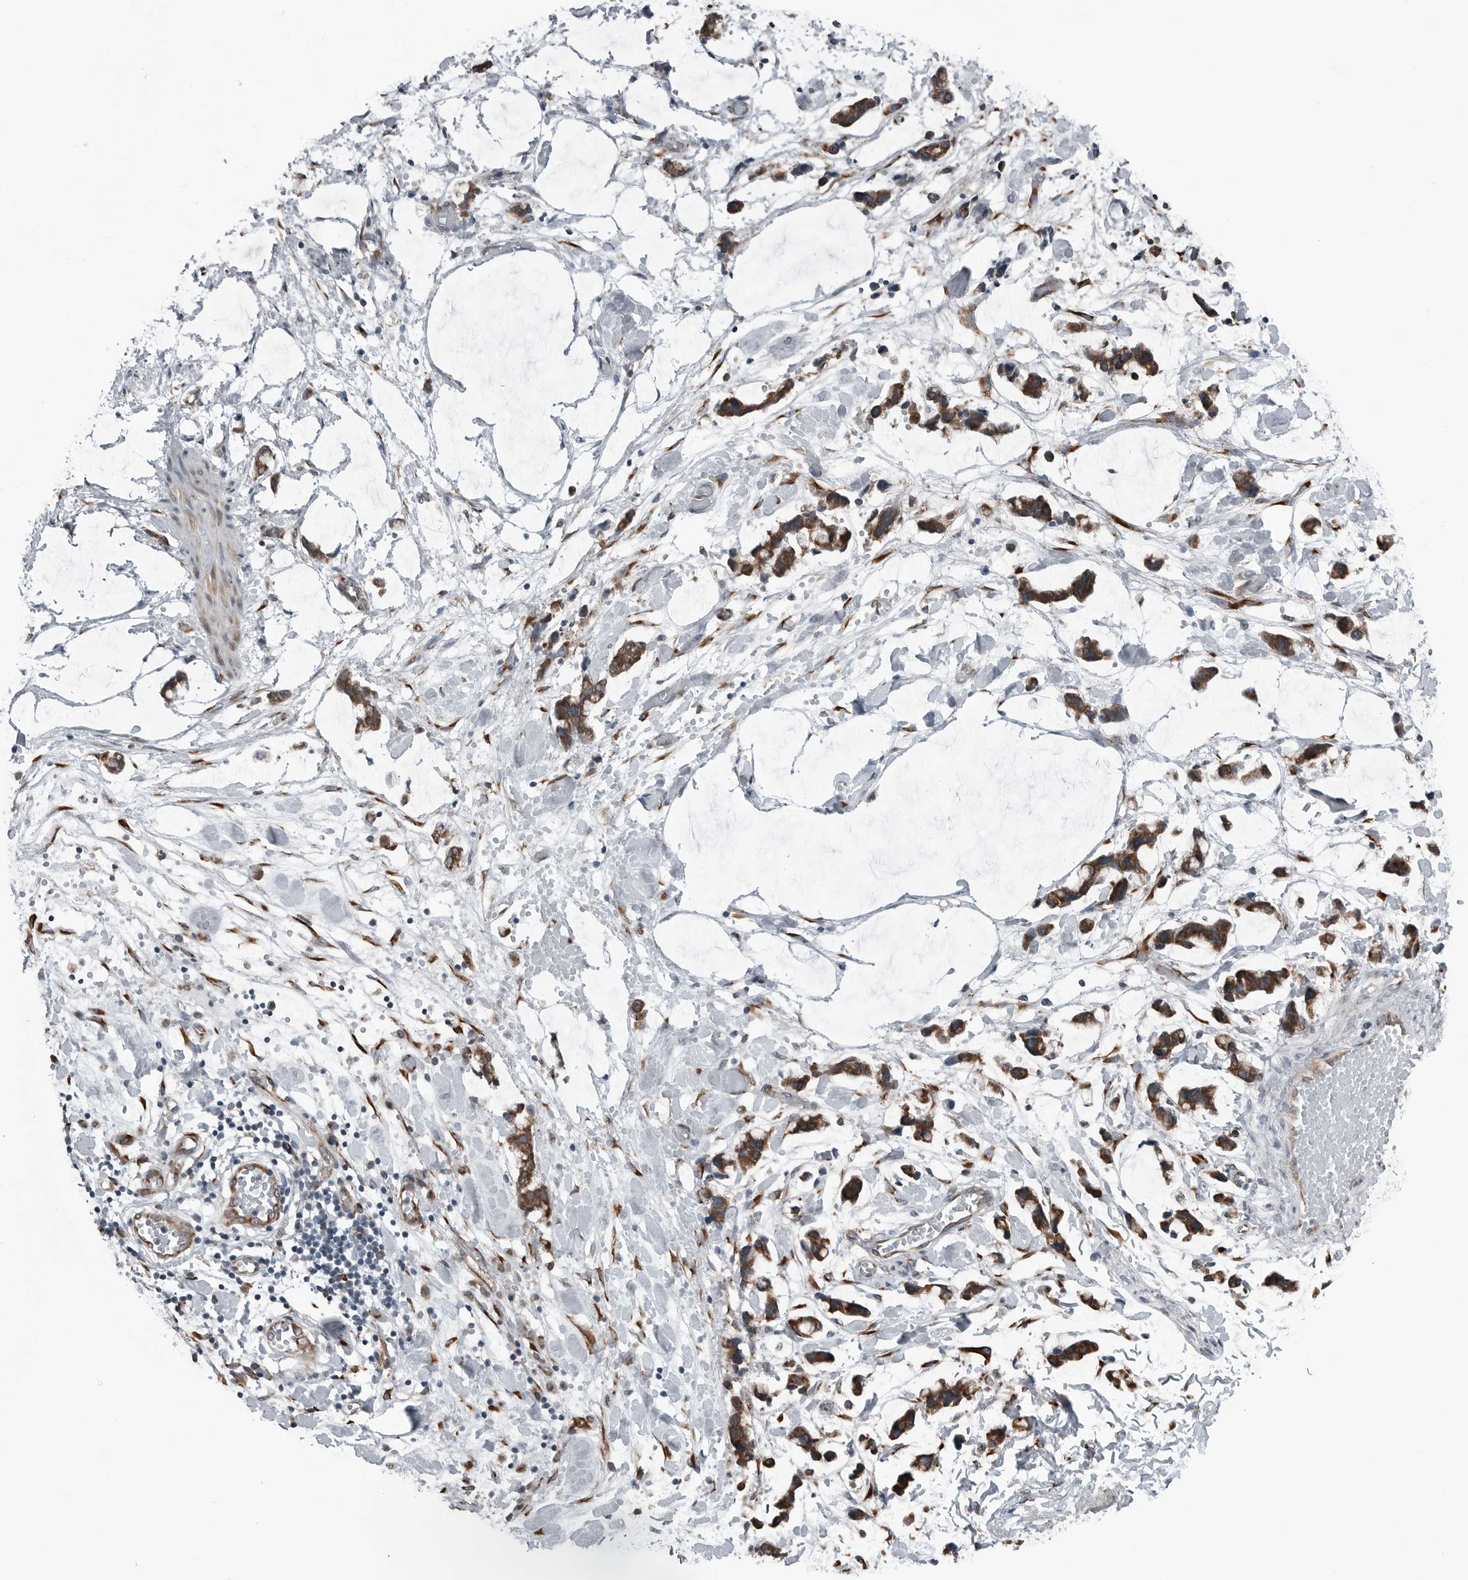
{"staining": {"intensity": "negative", "quantity": "none", "location": "none"}, "tissue": "adipose tissue", "cell_type": "Adipocytes", "image_type": "normal", "snomed": [{"axis": "morphology", "description": "Normal tissue, NOS"}, {"axis": "morphology", "description": "Adenocarcinoma, NOS"}, {"axis": "topography", "description": "Colon"}, {"axis": "topography", "description": "Peripheral nerve tissue"}], "caption": "High power microscopy image of an immunohistochemistry (IHC) image of benign adipose tissue, revealing no significant positivity in adipocytes. (DAB immunohistochemistry with hematoxylin counter stain).", "gene": "CEP85", "patient": {"sex": "male", "age": 14}}